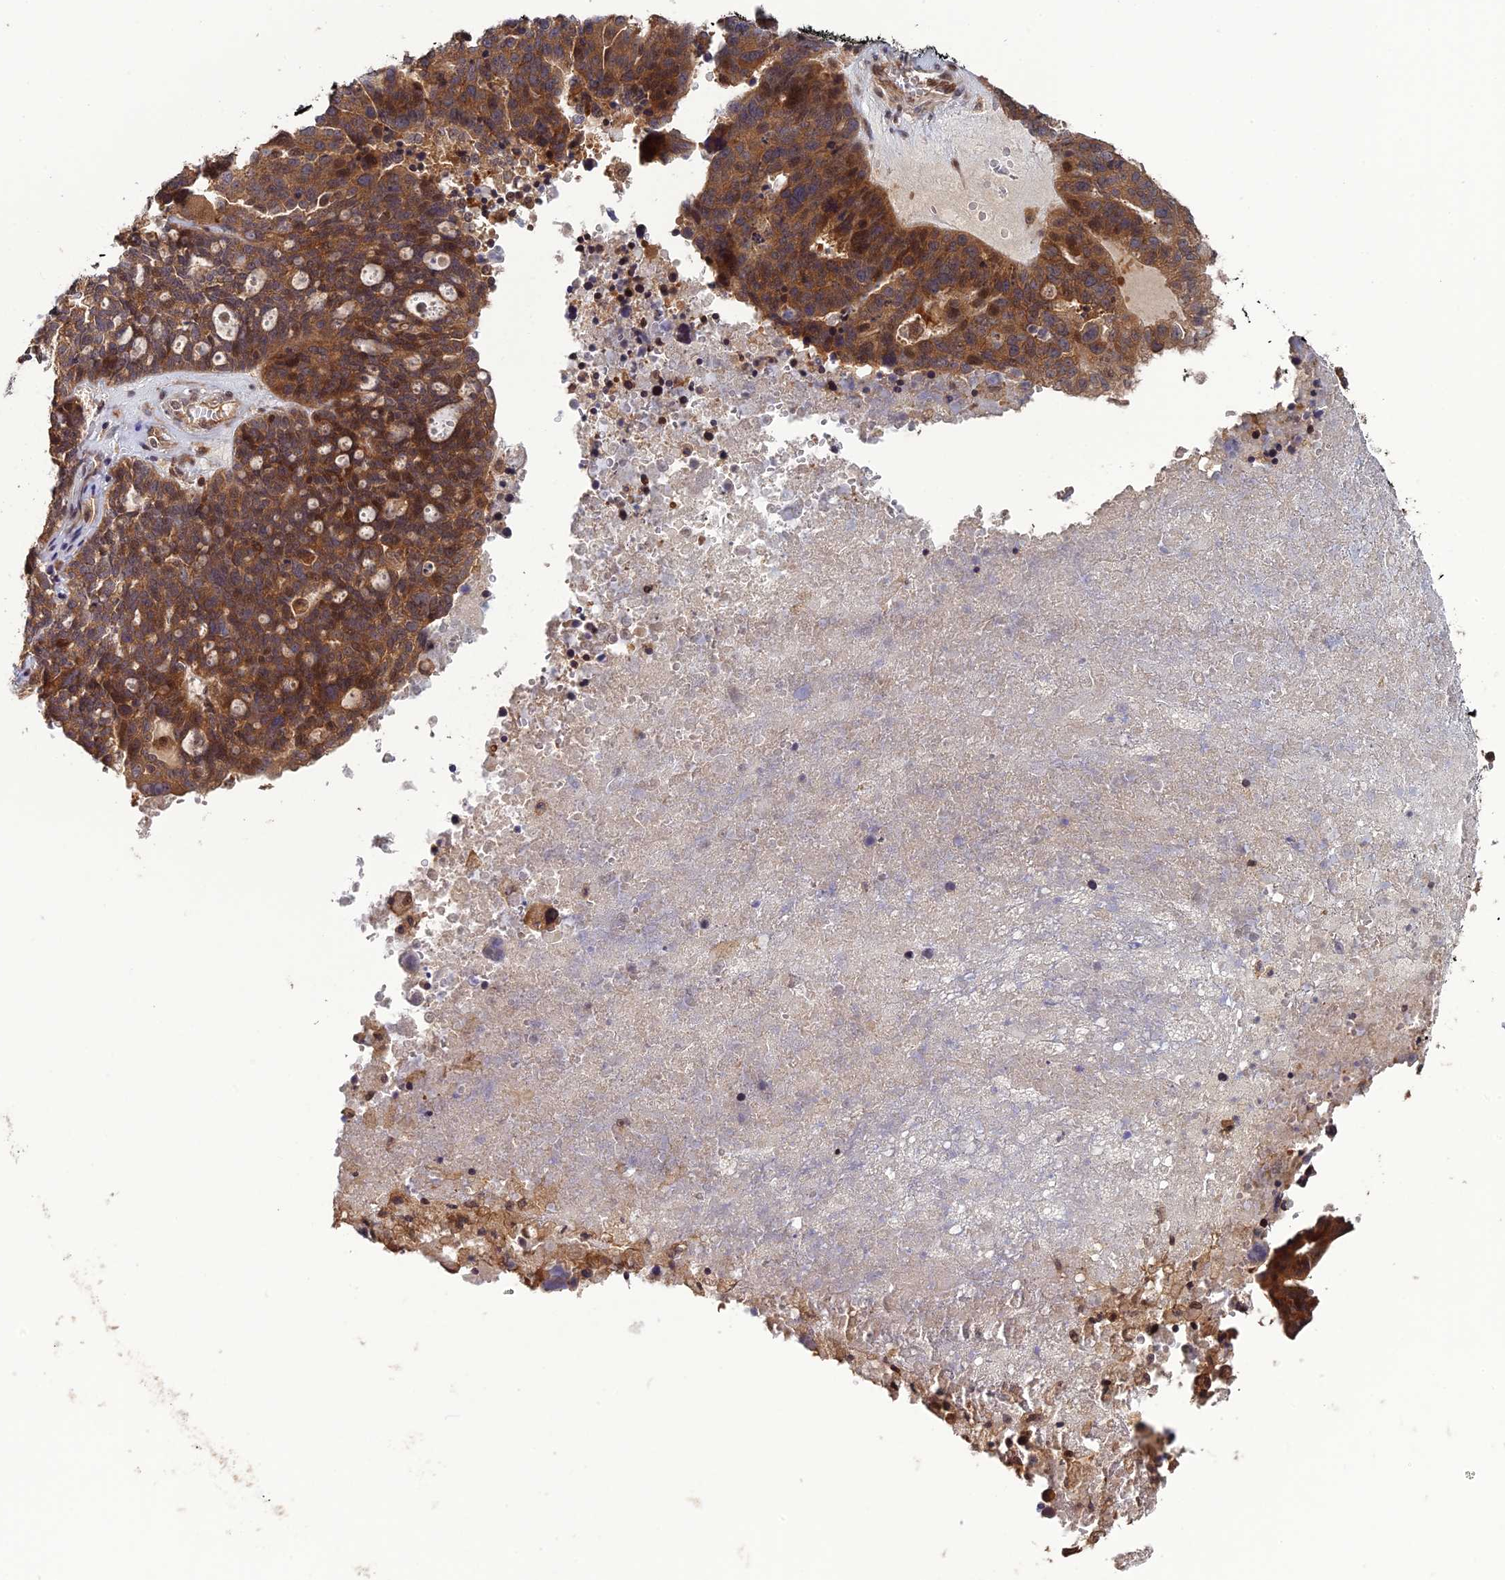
{"staining": {"intensity": "moderate", "quantity": ">75%", "location": "cytoplasmic/membranous"}, "tissue": "ovarian cancer", "cell_type": "Tumor cells", "image_type": "cancer", "snomed": [{"axis": "morphology", "description": "Cystadenocarcinoma, serous, NOS"}, {"axis": "topography", "description": "Ovary"}], "caption": "Protein expression analysis of serous cystadenocarcinoma (ovarian) demonstrates moderate cytoplasmic/membranous staining in about >75% of tumor cells.", "gene": "LIN37", "patient": {"sex": "female", "age": 59}}